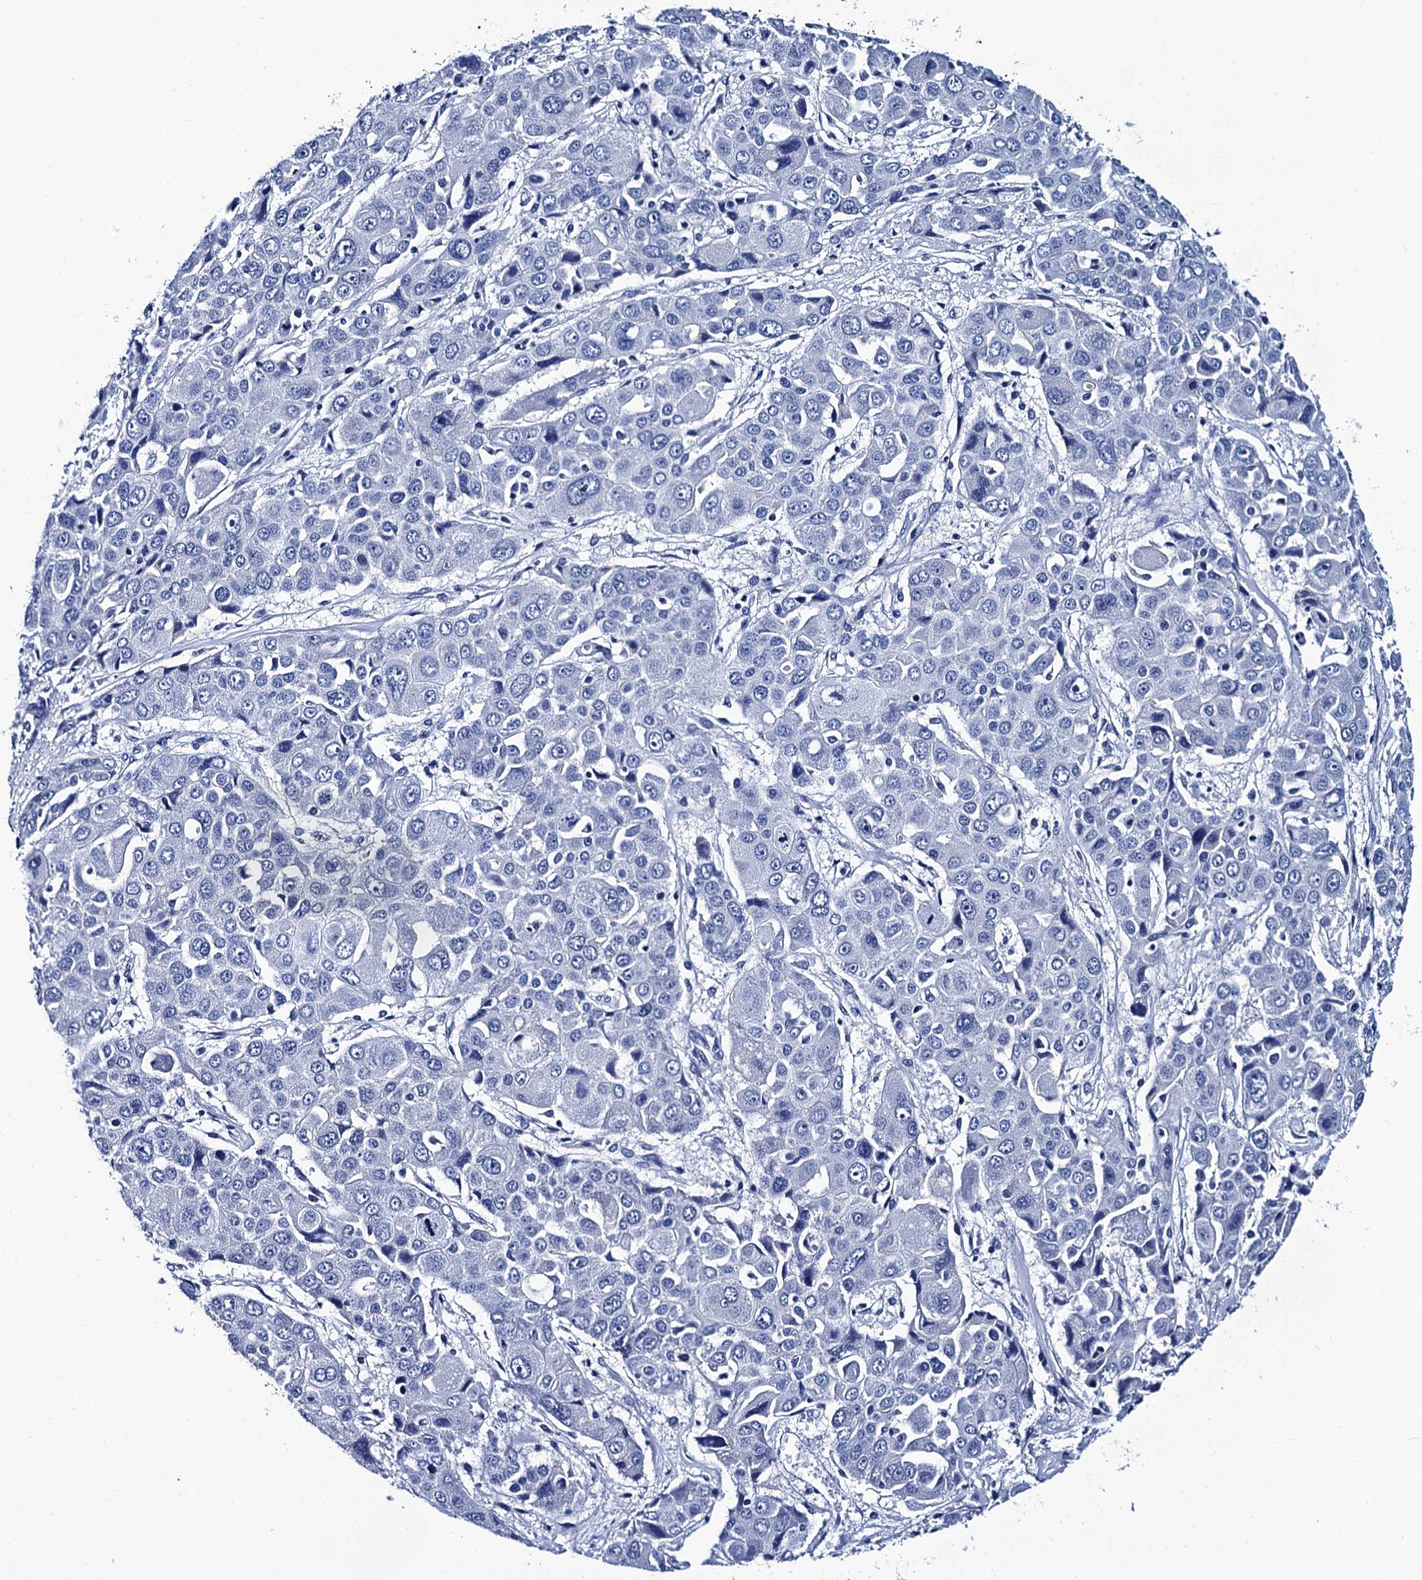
{"staining": {"intensity": "negative", "quantity": "none", "location": "none"}, "tissue": "liver cancer", "cell_type": "Tumor cells", "image_type": "cancer", "snomed": [{"axis": "morphology", "description": "Cholangiocarcinoma"}, {"axis": "topography", "description": "Liver"}], "caption": "Liver cancer (cholangiocarcinoma) was stained to show a protein in brown. There is no significant positivity in tumor cells. The staining is performed using DAB brown chromogen with nuclei counter-stained in using hematoxylin.", "gene": "MYBPC3", "patient": {"sex": "male", "age": 67}}